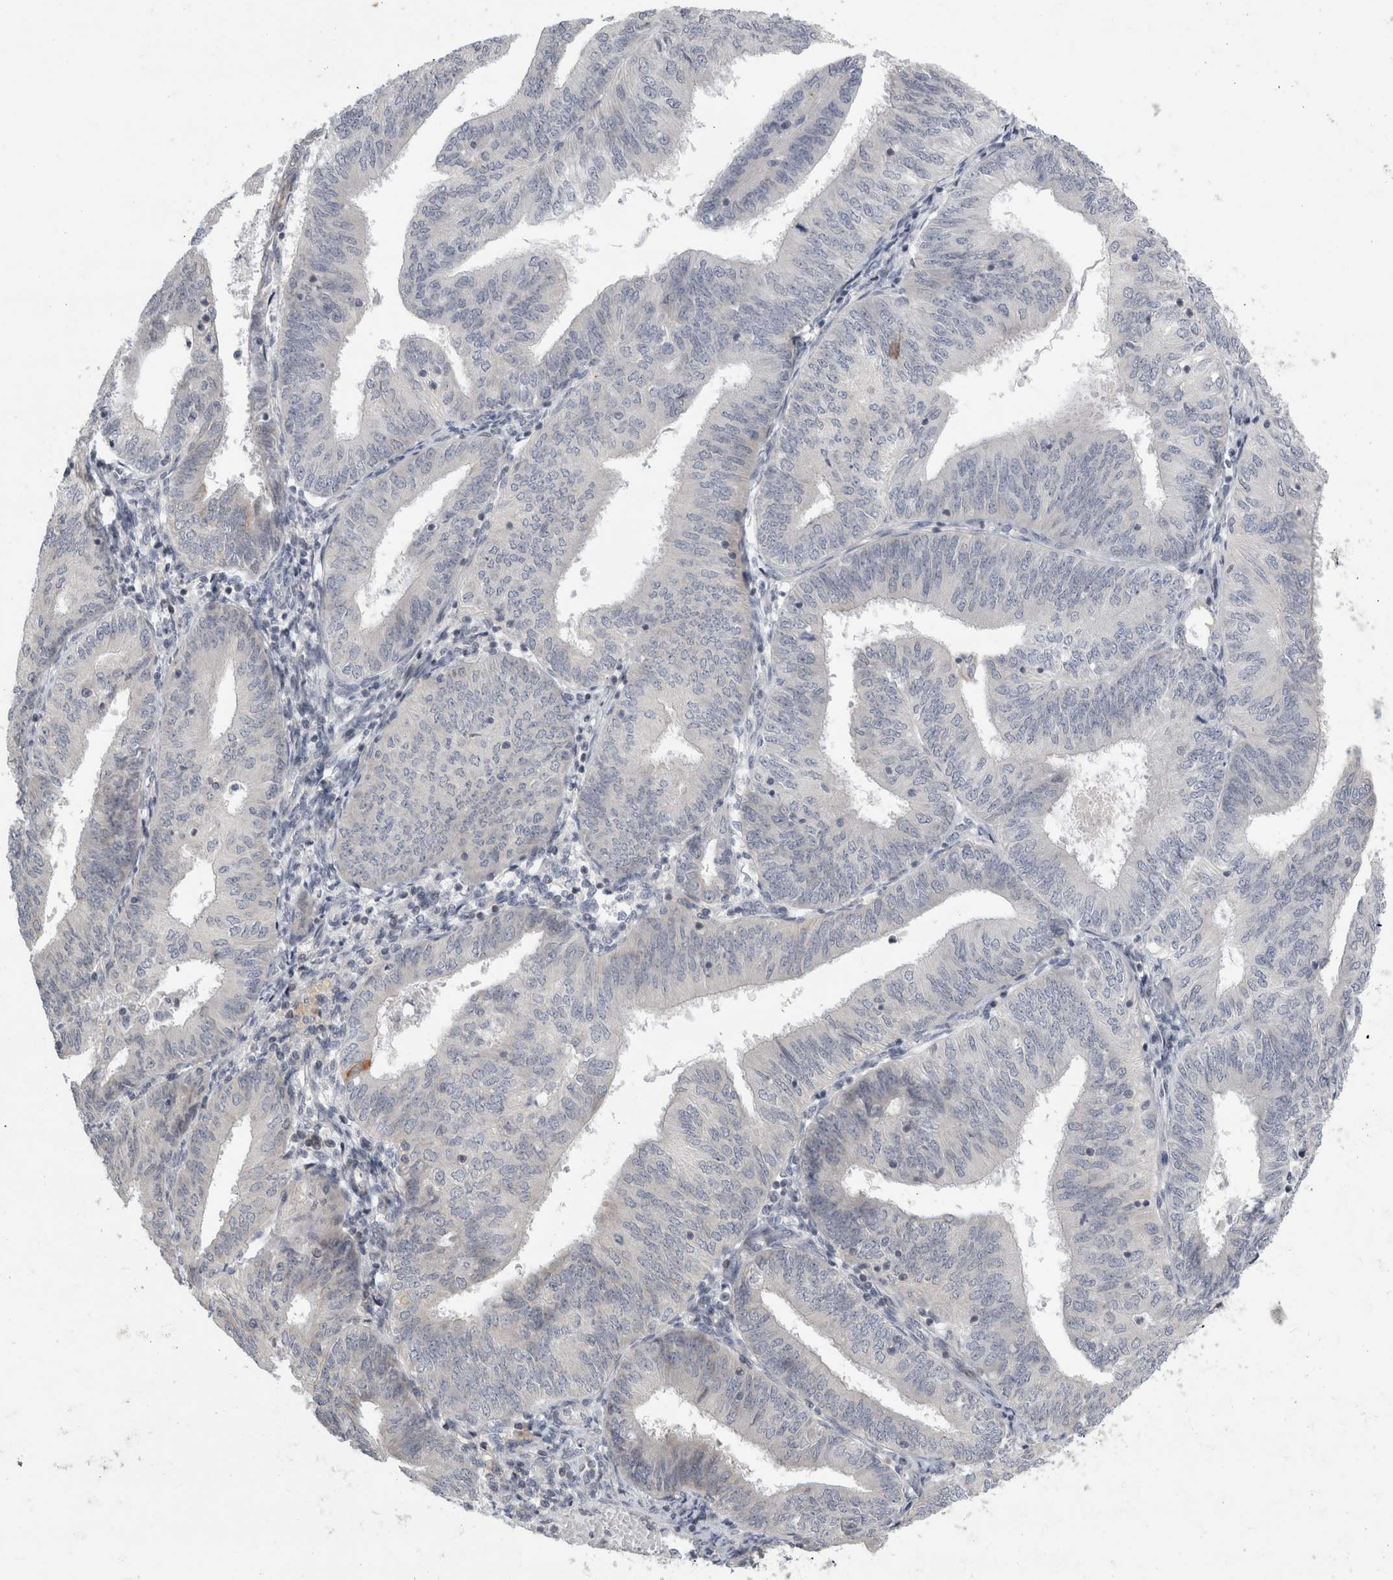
{"staining": {"intensity": "negative", "quantity": "none", "location": "none"}, "tissue": "endometrial cancer", "cell_type": "Tumor cells", "image_type": "cancer", "snomed": [{"axis": "morphology", "description": "Adenocarcinoma, NOS"}, {"axis": "topography", "description": "Endometrium"}], "caption": "Immunohistochemistry (IHC) of human endometrial cancer reveals no positivity in tumor cells.", "gene": "UTP25", "patient": {"sex": "female", "age": 58}}